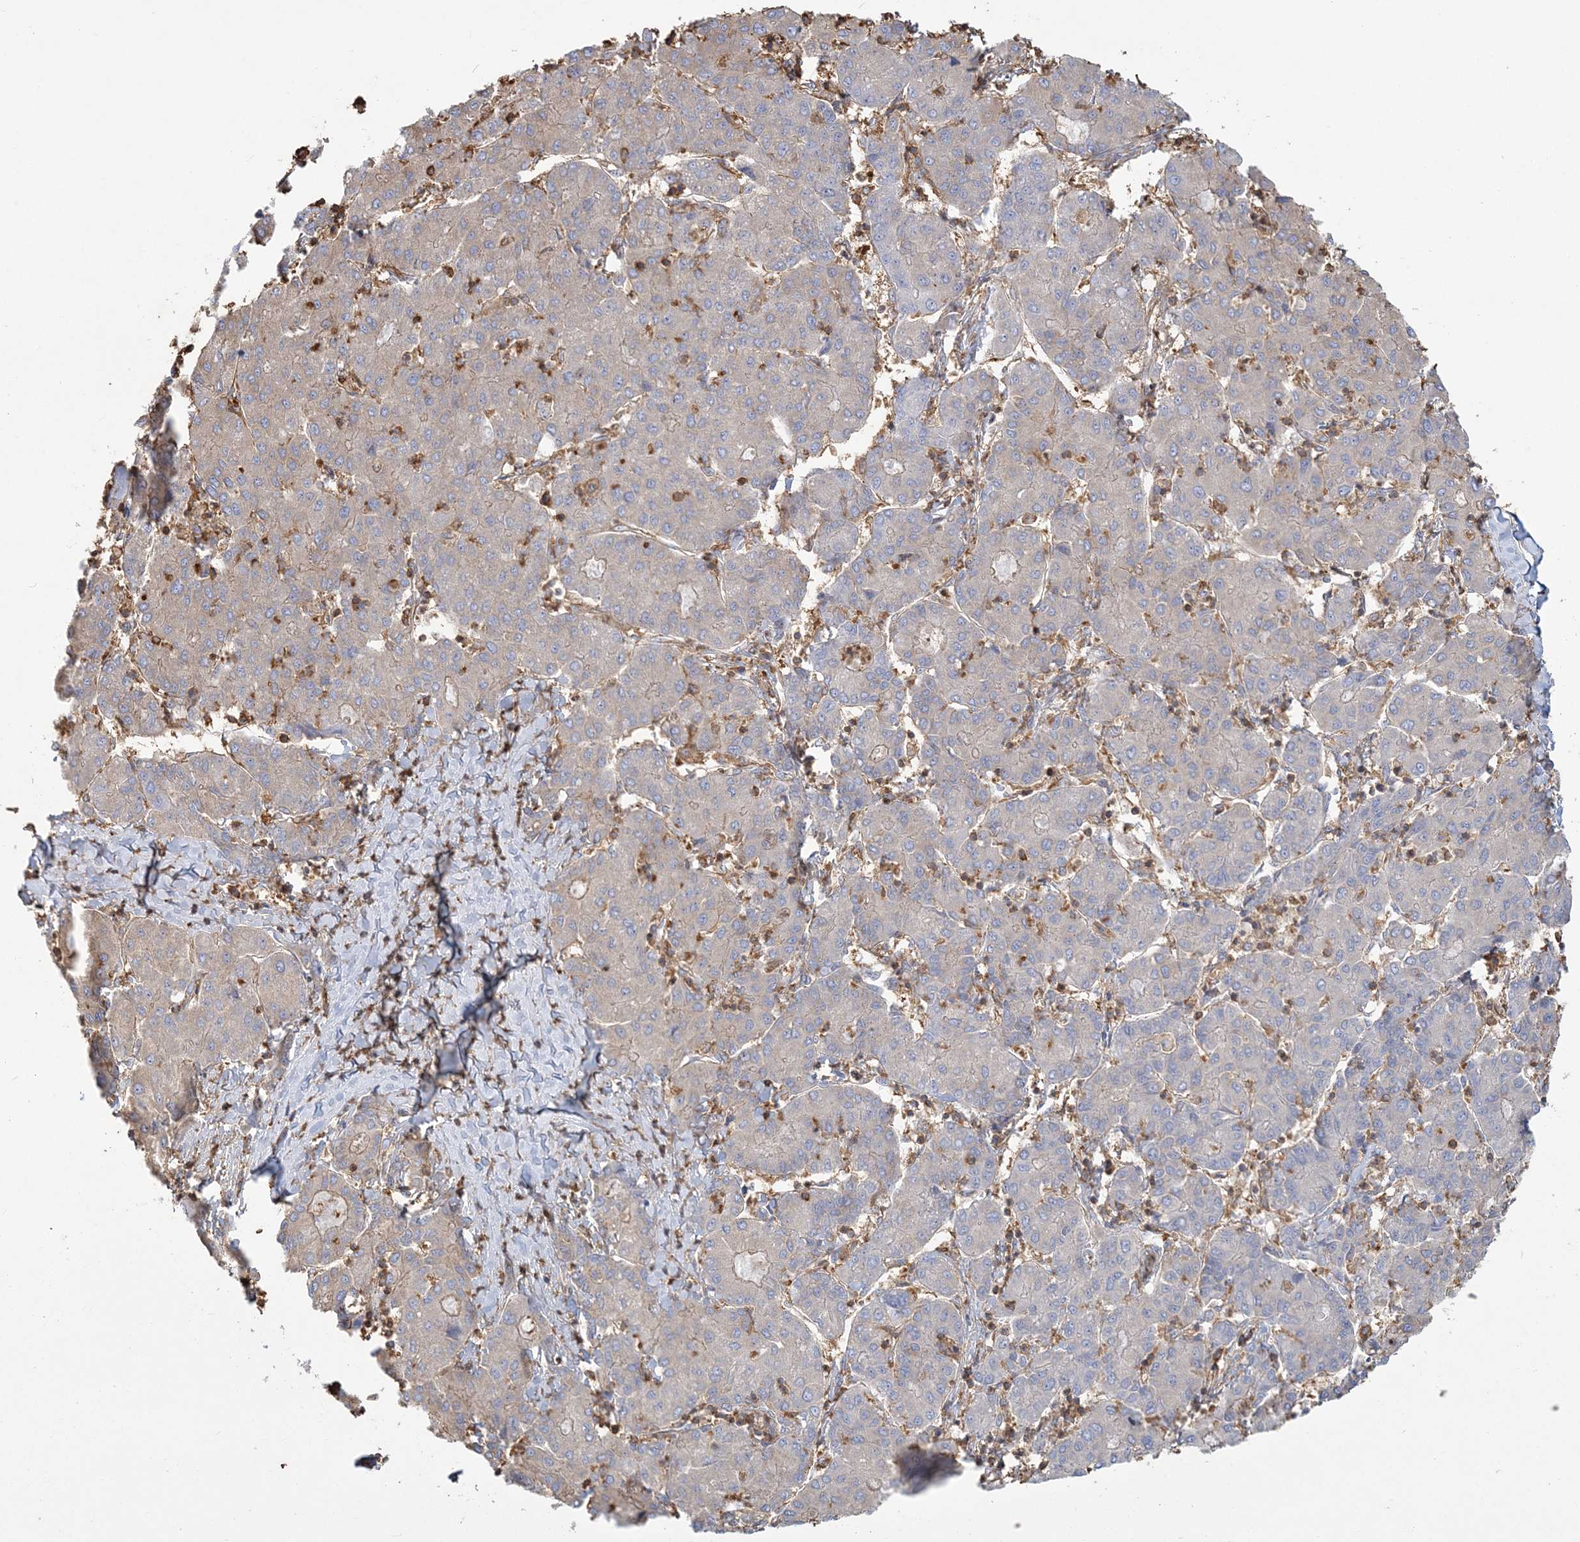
{"staining": {"intensity": "weak", "quantity": "<25%", "location": "cytoplasmic/membranous"}, "tissue": "liver cancer", "cell_type": "Tumor cells", "image_type": "cancer", "snomed": [{"axis": "morphology", "description": "Carcinoma, Hepatocellular, NOS"}, {"axis": "topography", "description": "Liver"}], "caption": "This is an immunohistochemistry micrograph of human liver cancer. There is no staining in tumor cells.", "gene": "ANKS1A", "patient": {"sex": "male", "age": 65}}